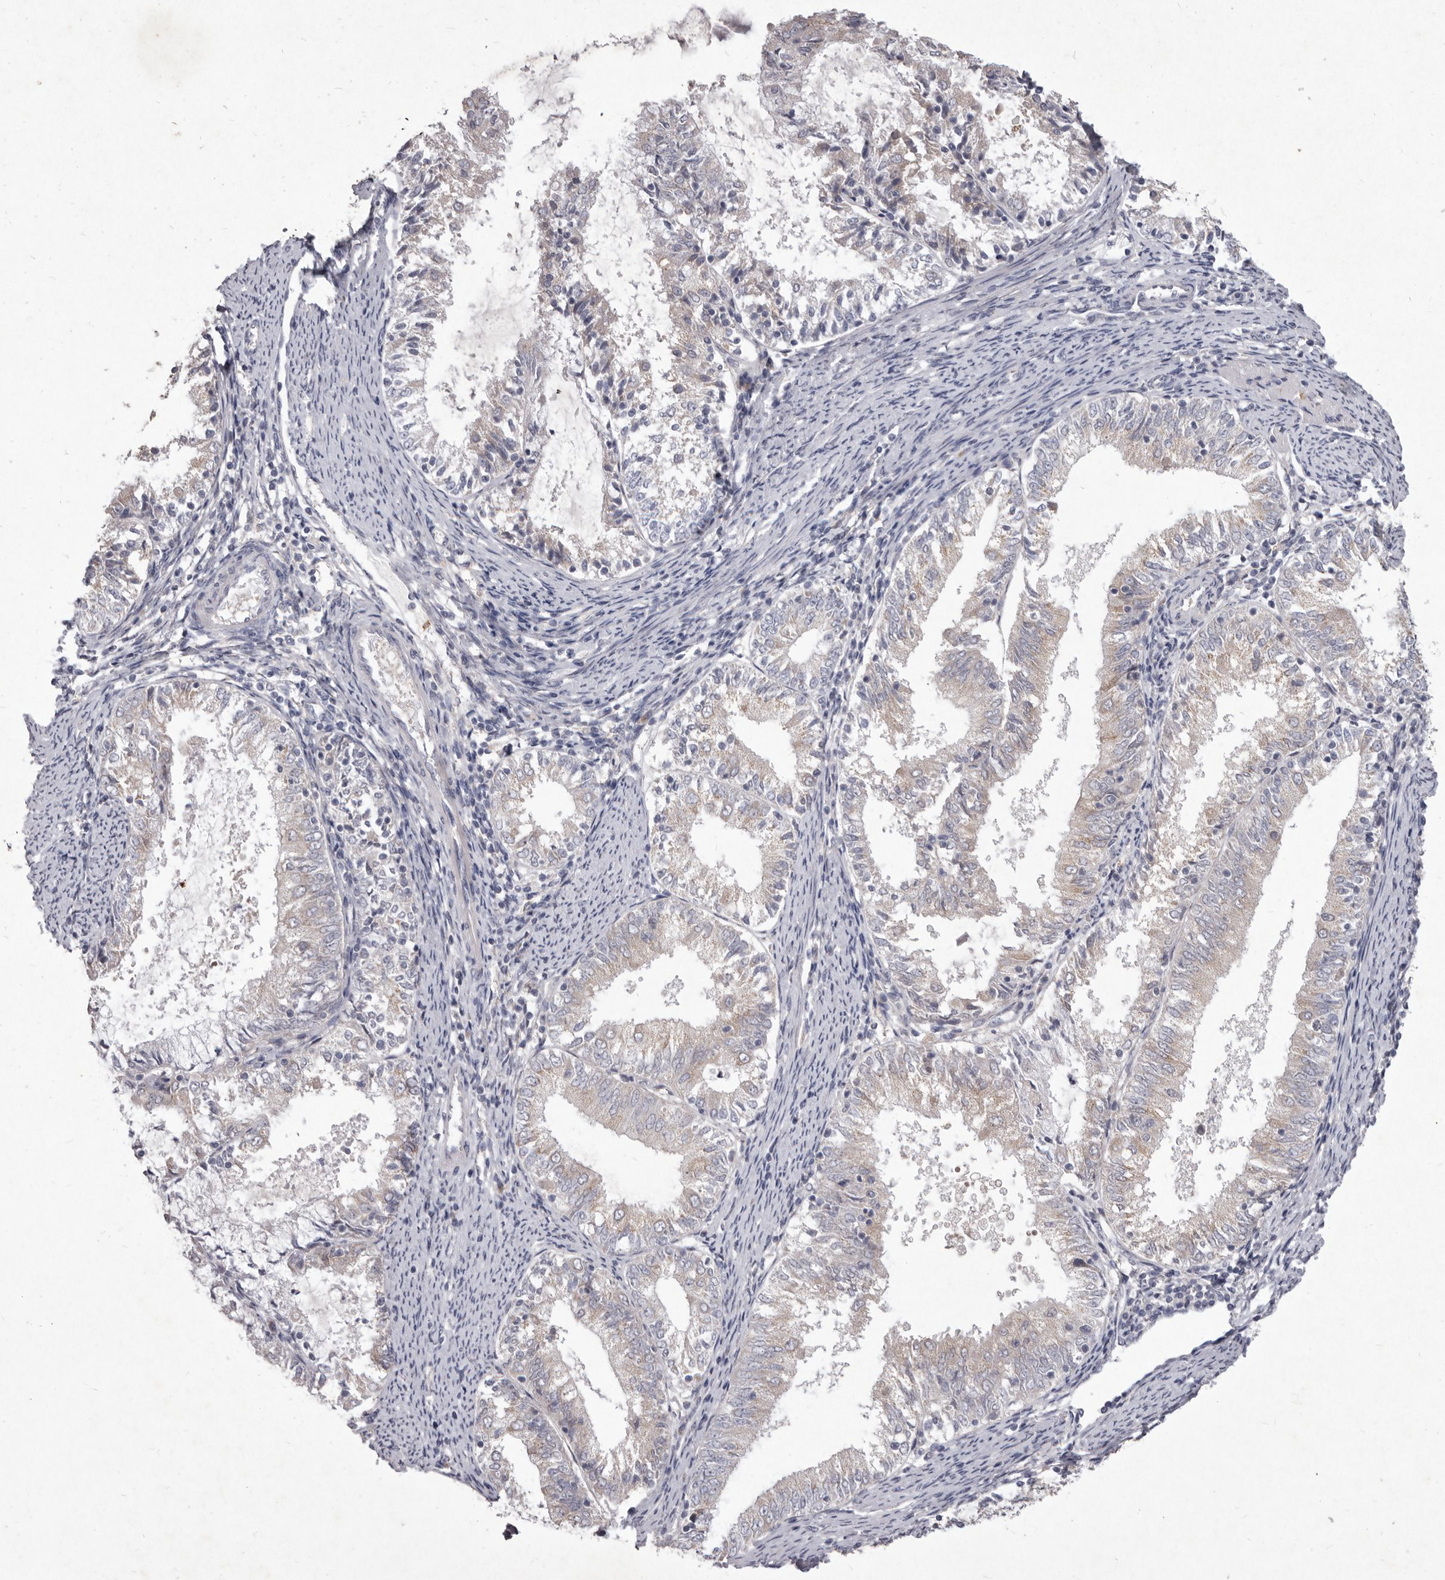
{"staining": {"intensity": "negative", "quantity": "none", "location": "none"}, "tissue": "endometrial cancer", "cell_type": "Tumor cells", "image_type": "cancer", "snomed": [{"axis": "morphology", "description": "Adenocarcinoma, NOS"}, {"axis": "topography", "description": "Endometrium"}], "caption": "An immunohistochemistry image of endometrial cancer is shown. There is no staining in tumor cells of endometrial cancer. (DAB immunohistochemistry, high magnification).", "gene": "P2RX6", "patient": {"sex": "female", "age": 57}}